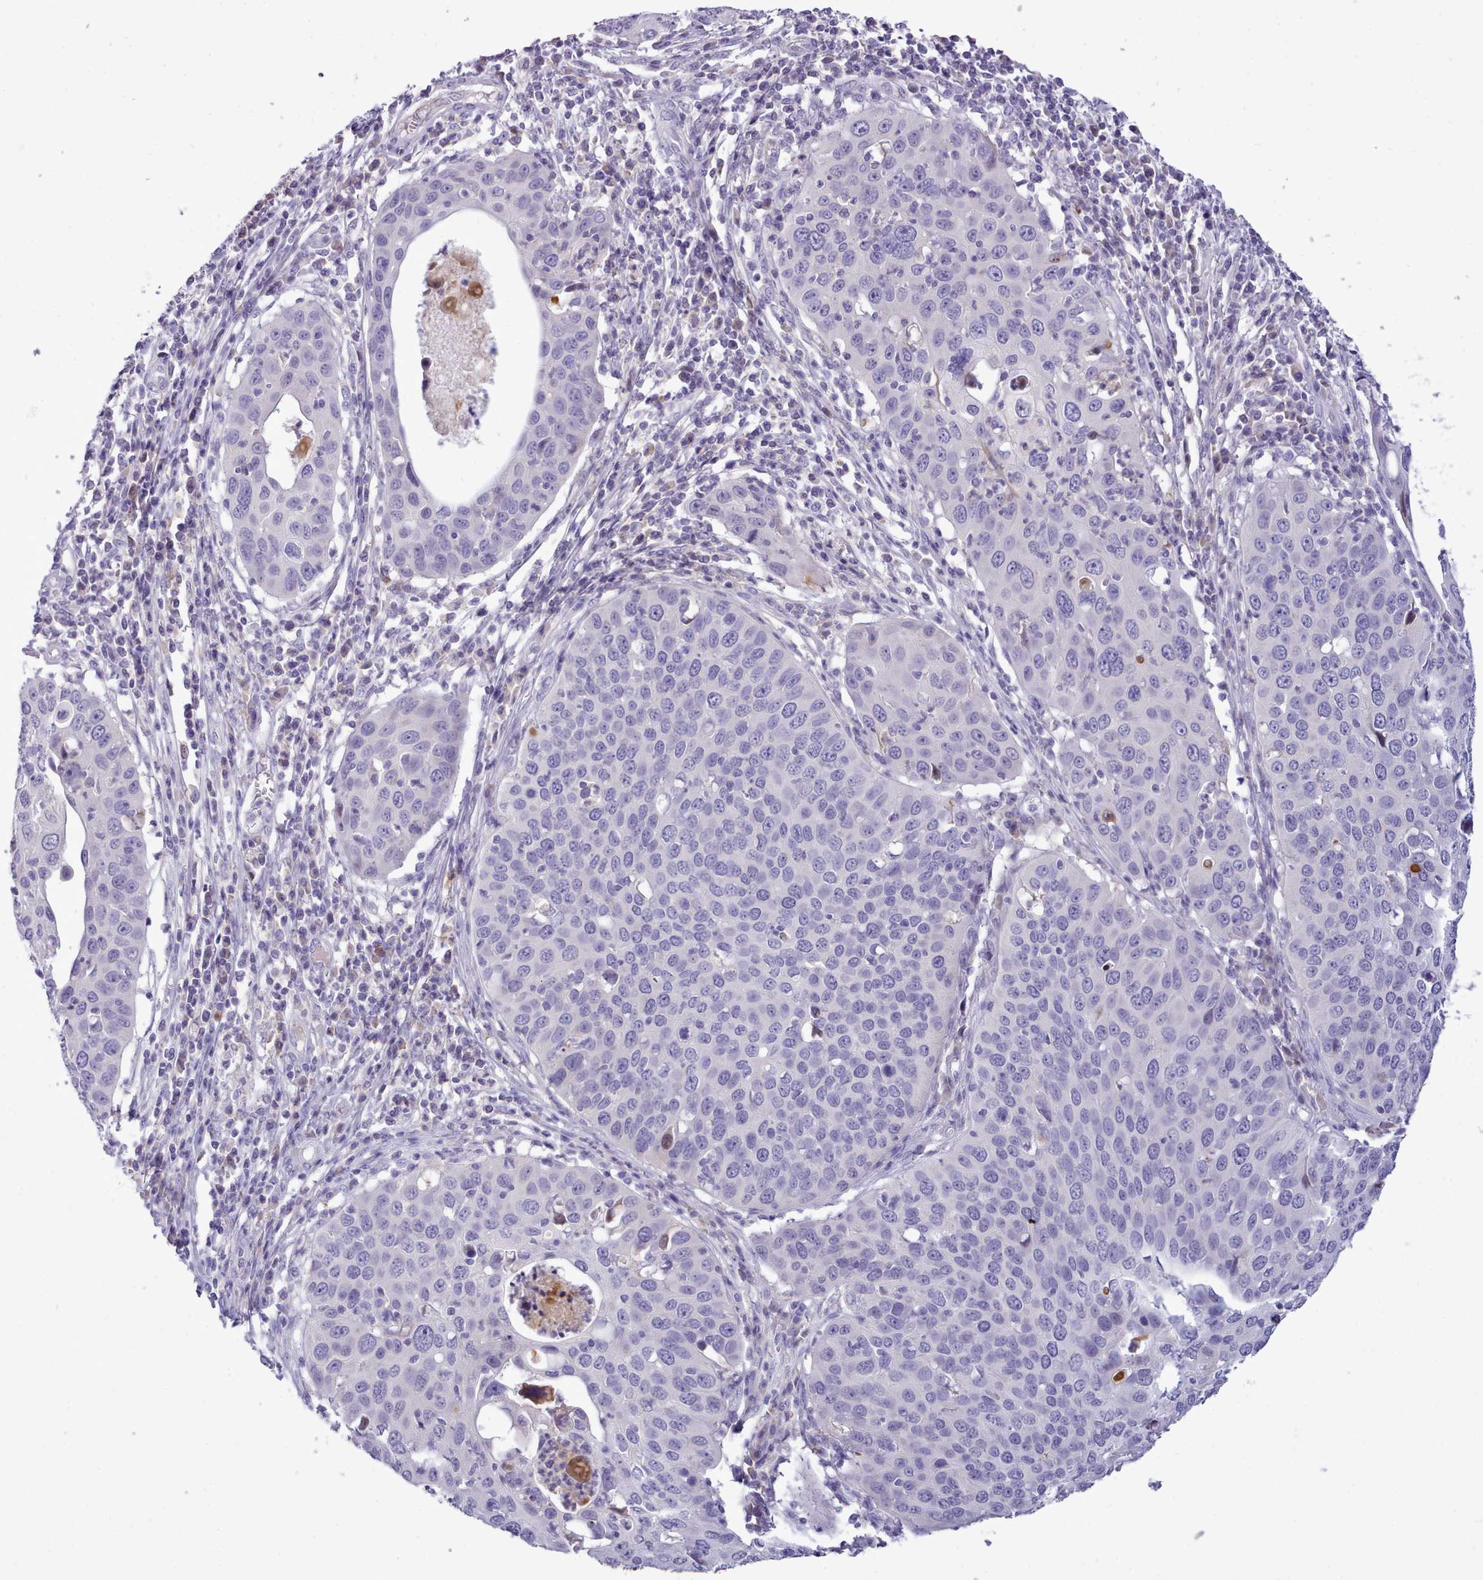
{"staining": {"intensity": "negative", "quantity": "none", "location": "none"}, "tissue": "cervical cancer", "cell_type": "Tumor cells", "image_type": "cancer", "snomed": [{"axis": "morphology", "description": "Squamous cell carcinoma, NOS"}, {"axis": "topography", "description": "Cervix"}], "caption": "High power microscopy micrograph of an immunohistochemistry image of cervical cancer (squamous cell carcinoma), revealing no significant staining in tumor cells. (Stains: DAB (3,3'-diaminobenzidine) IHC with hematoxylin counter stain, Microscopy: brightfield microscopy at high magnification).", "gene": "CYP2A13", "patient": {"sex": "female", "age": 36}}